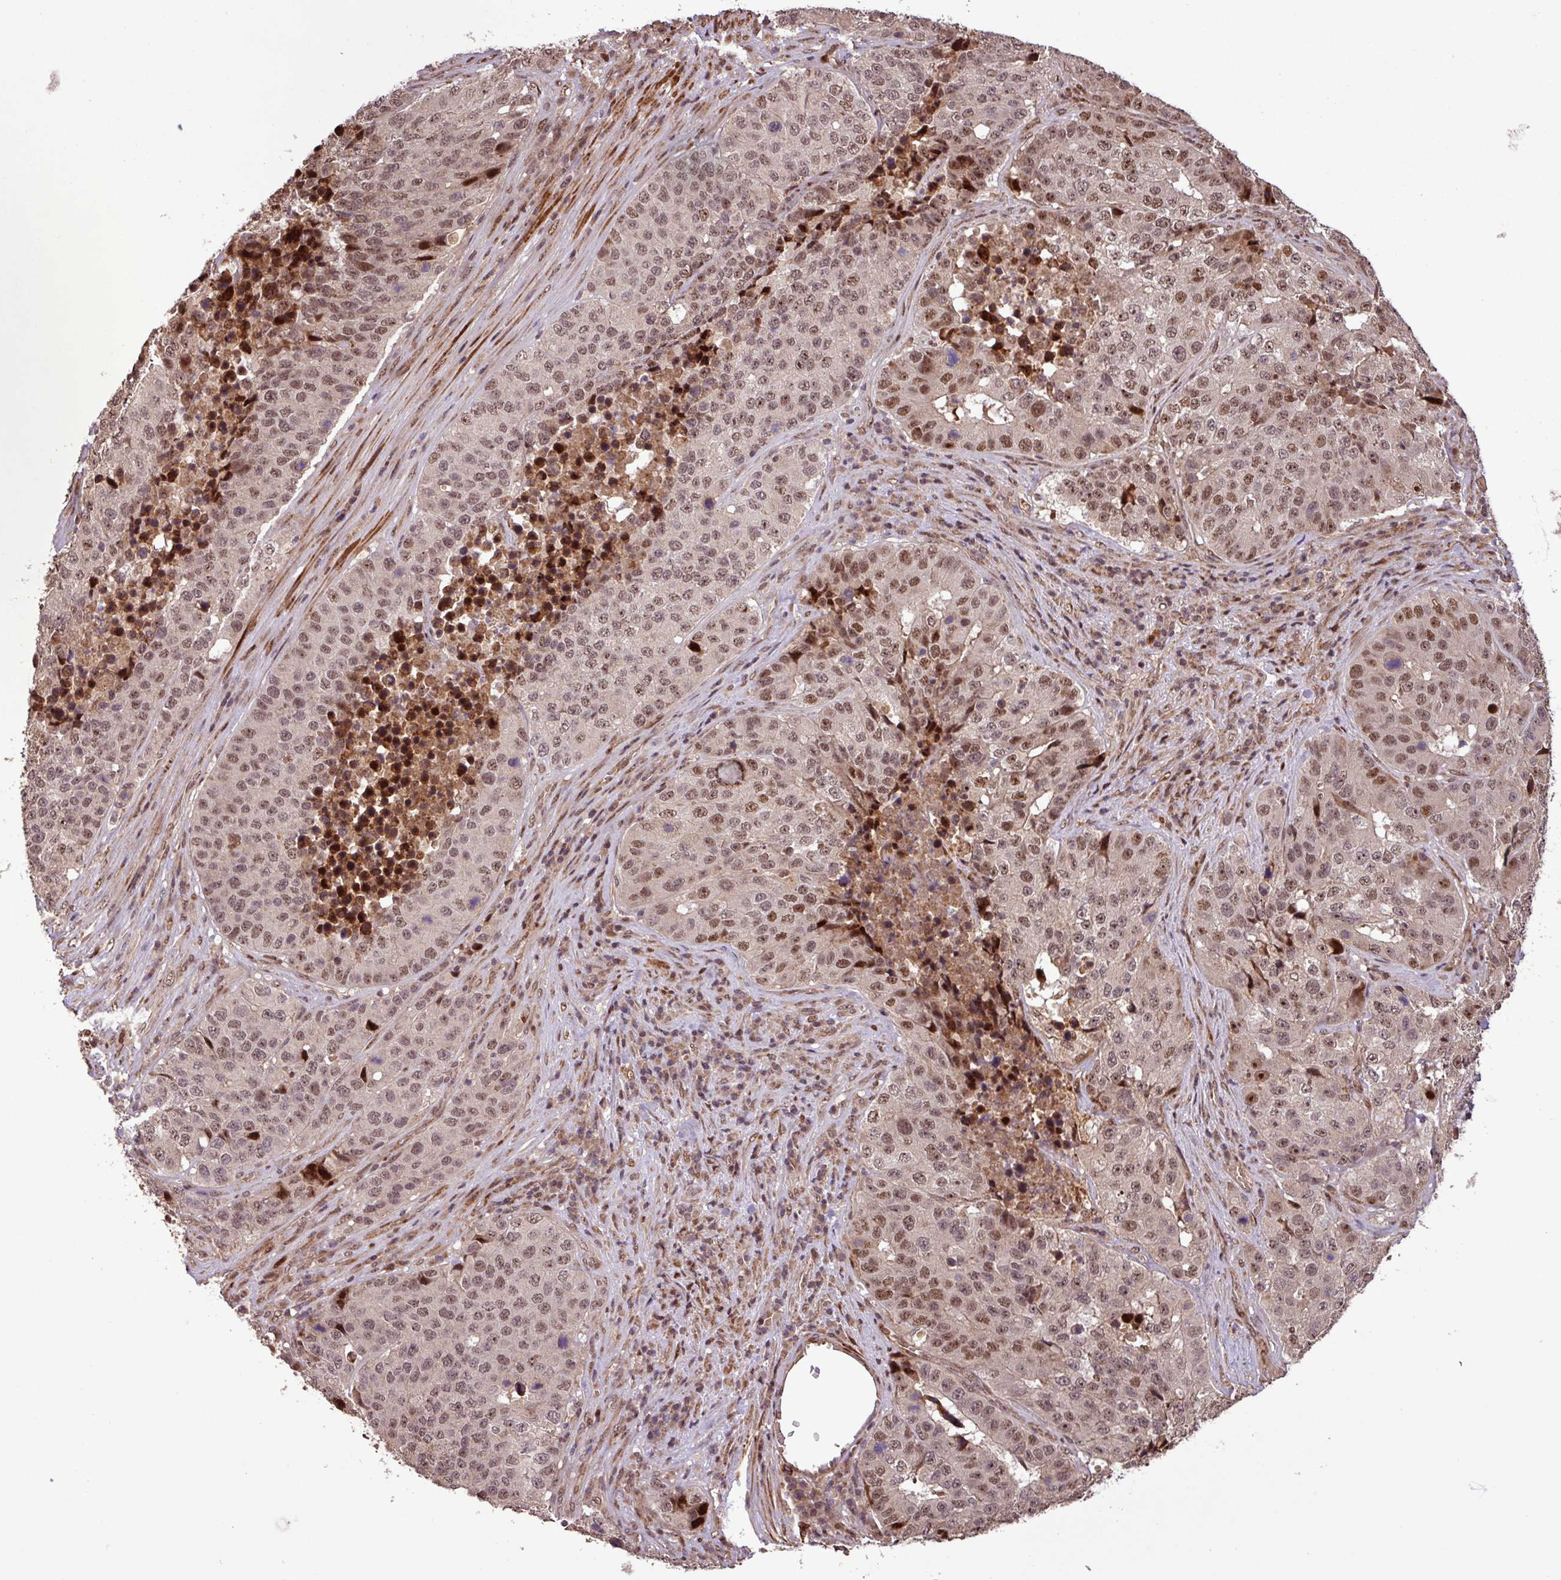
{"staining": {"intensity": "moderate", "quantity": ">75%", "location": "nuclear"}, "tissue": "stomach cancer", "cell_type": "Tumor cells", "image_type": "cancer", "snomed": [{"axis": "morphology", "description": "Adenocarcinoma, NOS"}, {"axis": "topography", "description": "Stomach"}], "caption": "About >75% of tumor cells in stomach cancer show moderate nuclear protein positivity as visualized by brown immunohistochemical staining.", "gene": "SLC22A24", "patient": {"sex": "male", "age": 71}}